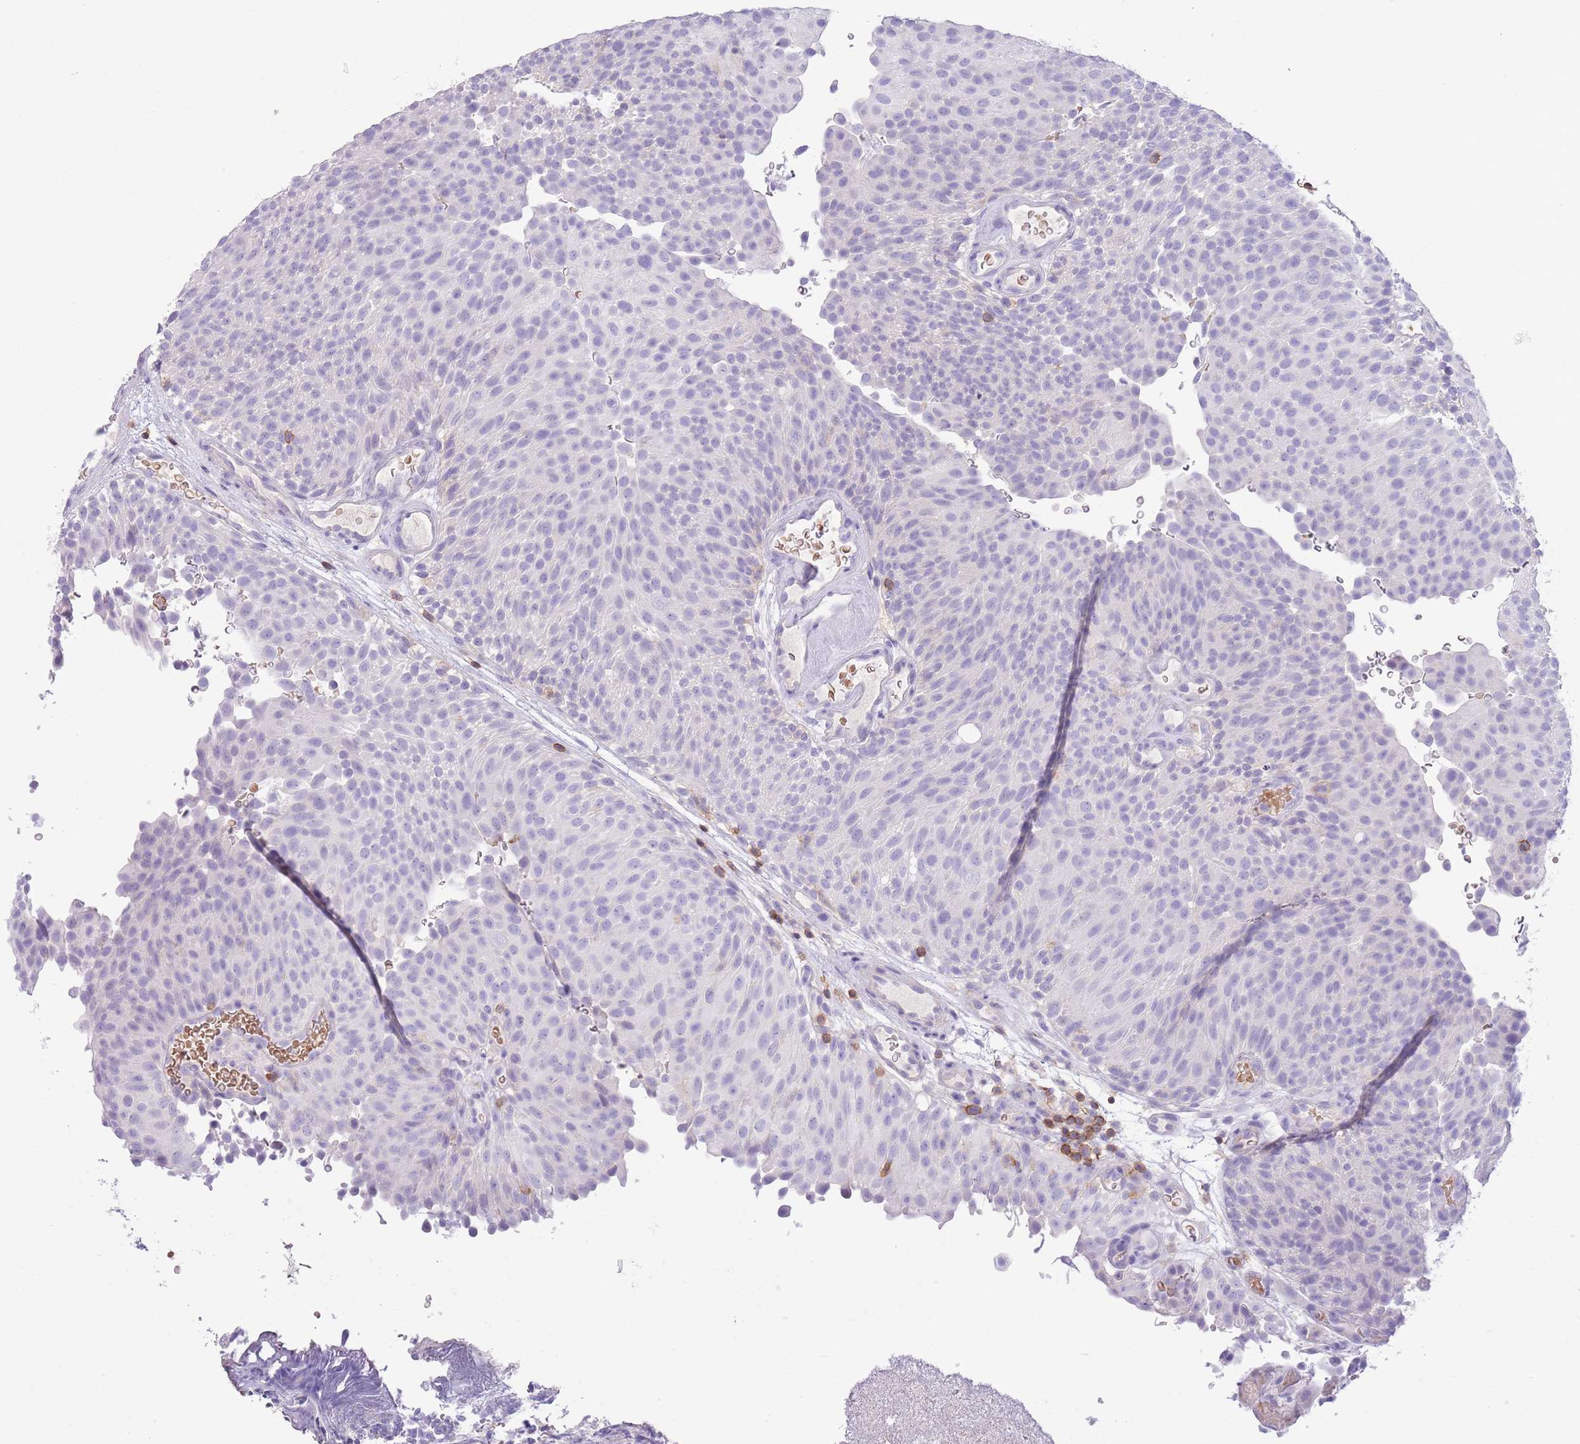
{"staining": {"intensity": "negative", "quantity": "none", "location": "none"}, "tissue": "urothelial cancer", "cell_type": "Tumor cells", "image_type": "cancer", "snomed": [{"axis": "morphology", "description": "Urothelial carcinoma, Low grade"}, {"axis": "topography", "description": "Urinary bladder"}], "caption": "Urothelial cancer was stained to show a protein in brown. There is no significant staining in tumor cells.", "gene": "OR4Q3", "patient": {"sex": "male", "age": 78}}